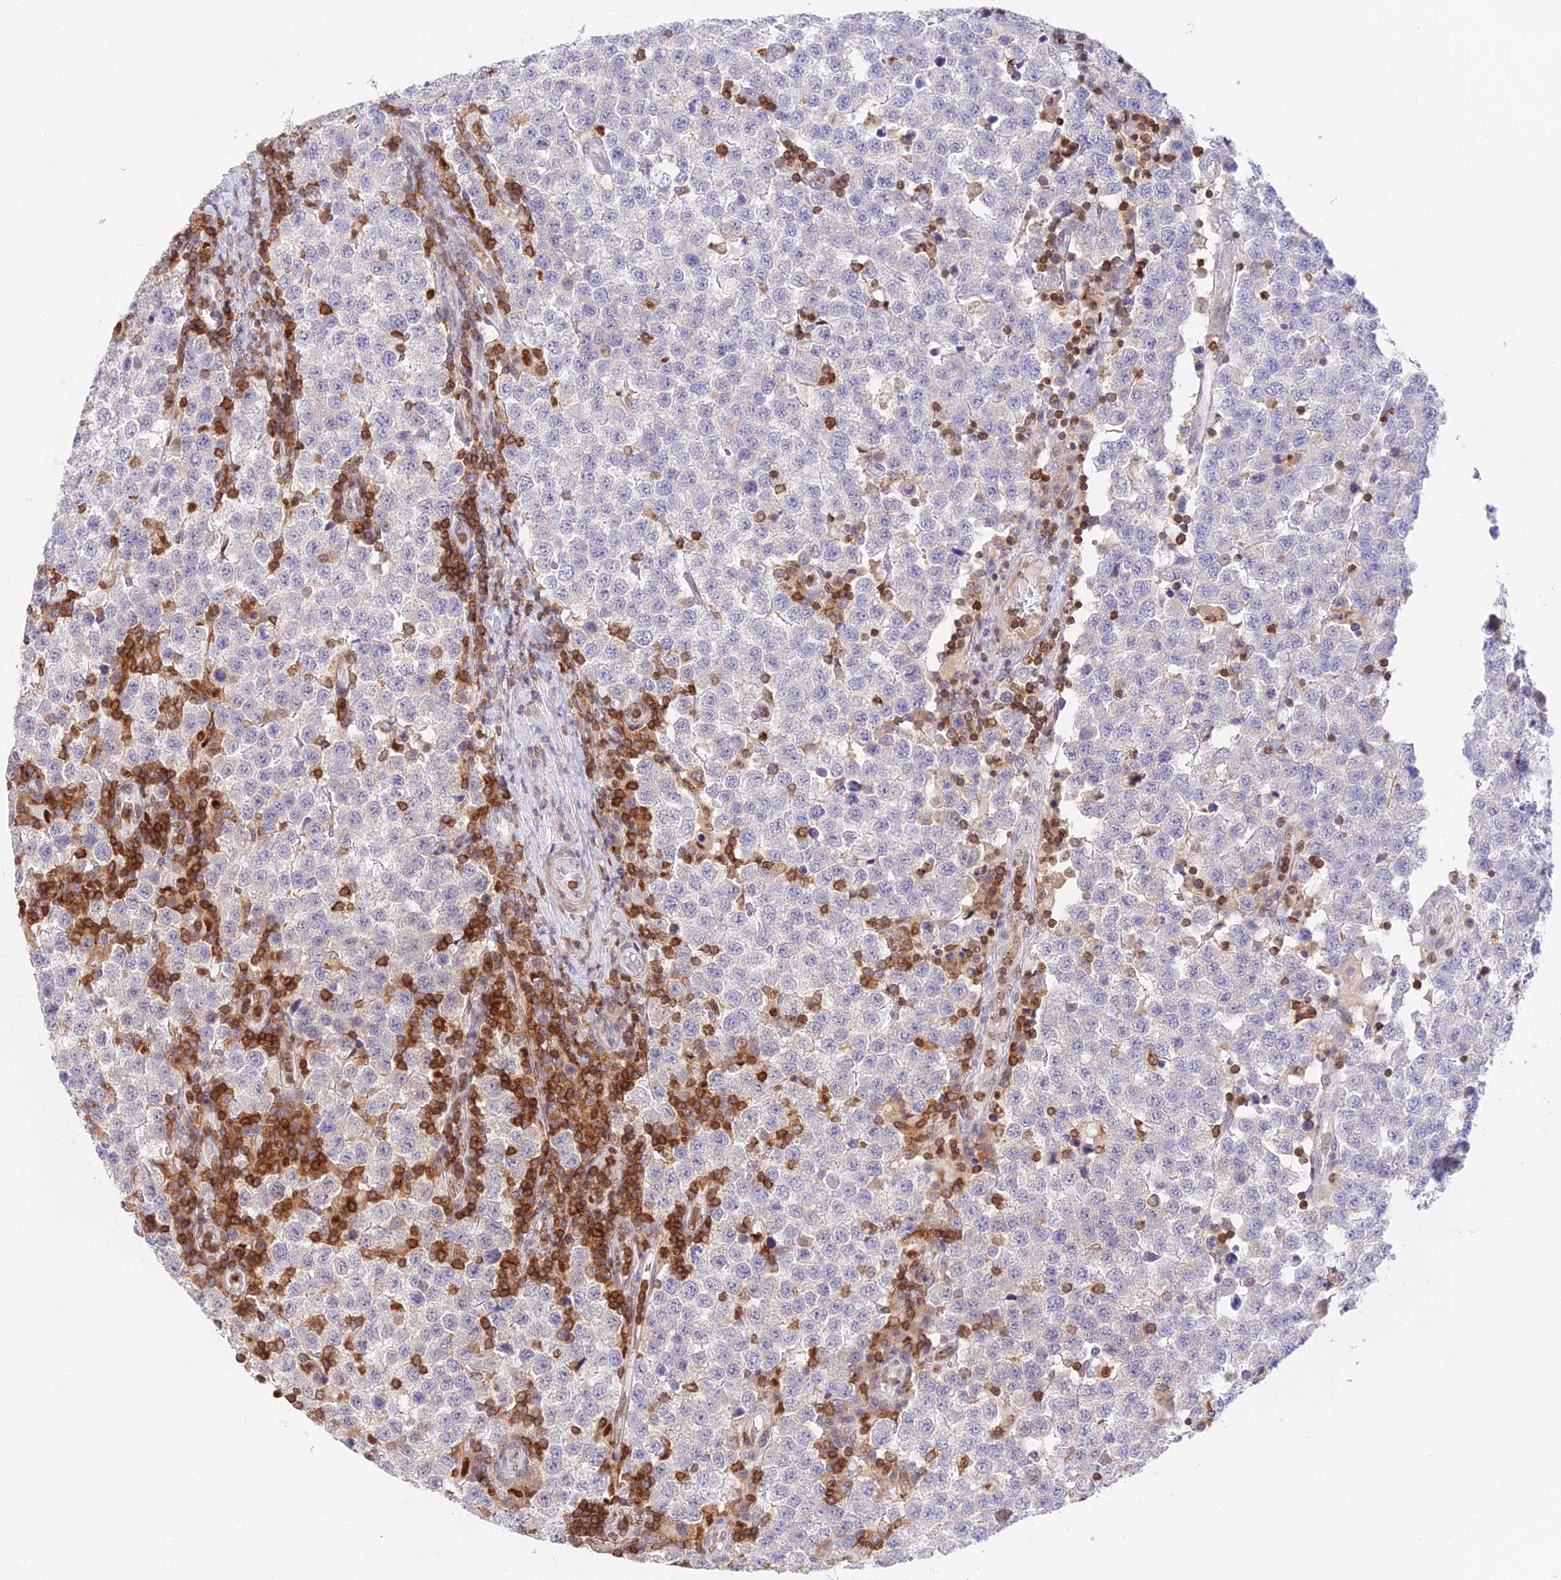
{"staining": {"intensity": "negative", "quantity": "none", "location": "none"}, "tissue": "testis cancer", "cell_type": "Tumor cells", "image_type": "cancer", "snomed": [{"axis": "morphology", "description": "Seminoma, NOS"}, {"axis": "topography", "description": "Testis"}], "caption": "The image demonstrates no significant staining in tumor cells of testis seminoma.", "gene": "DENND1C", "patient": {"sex": "male", "age": 34}}